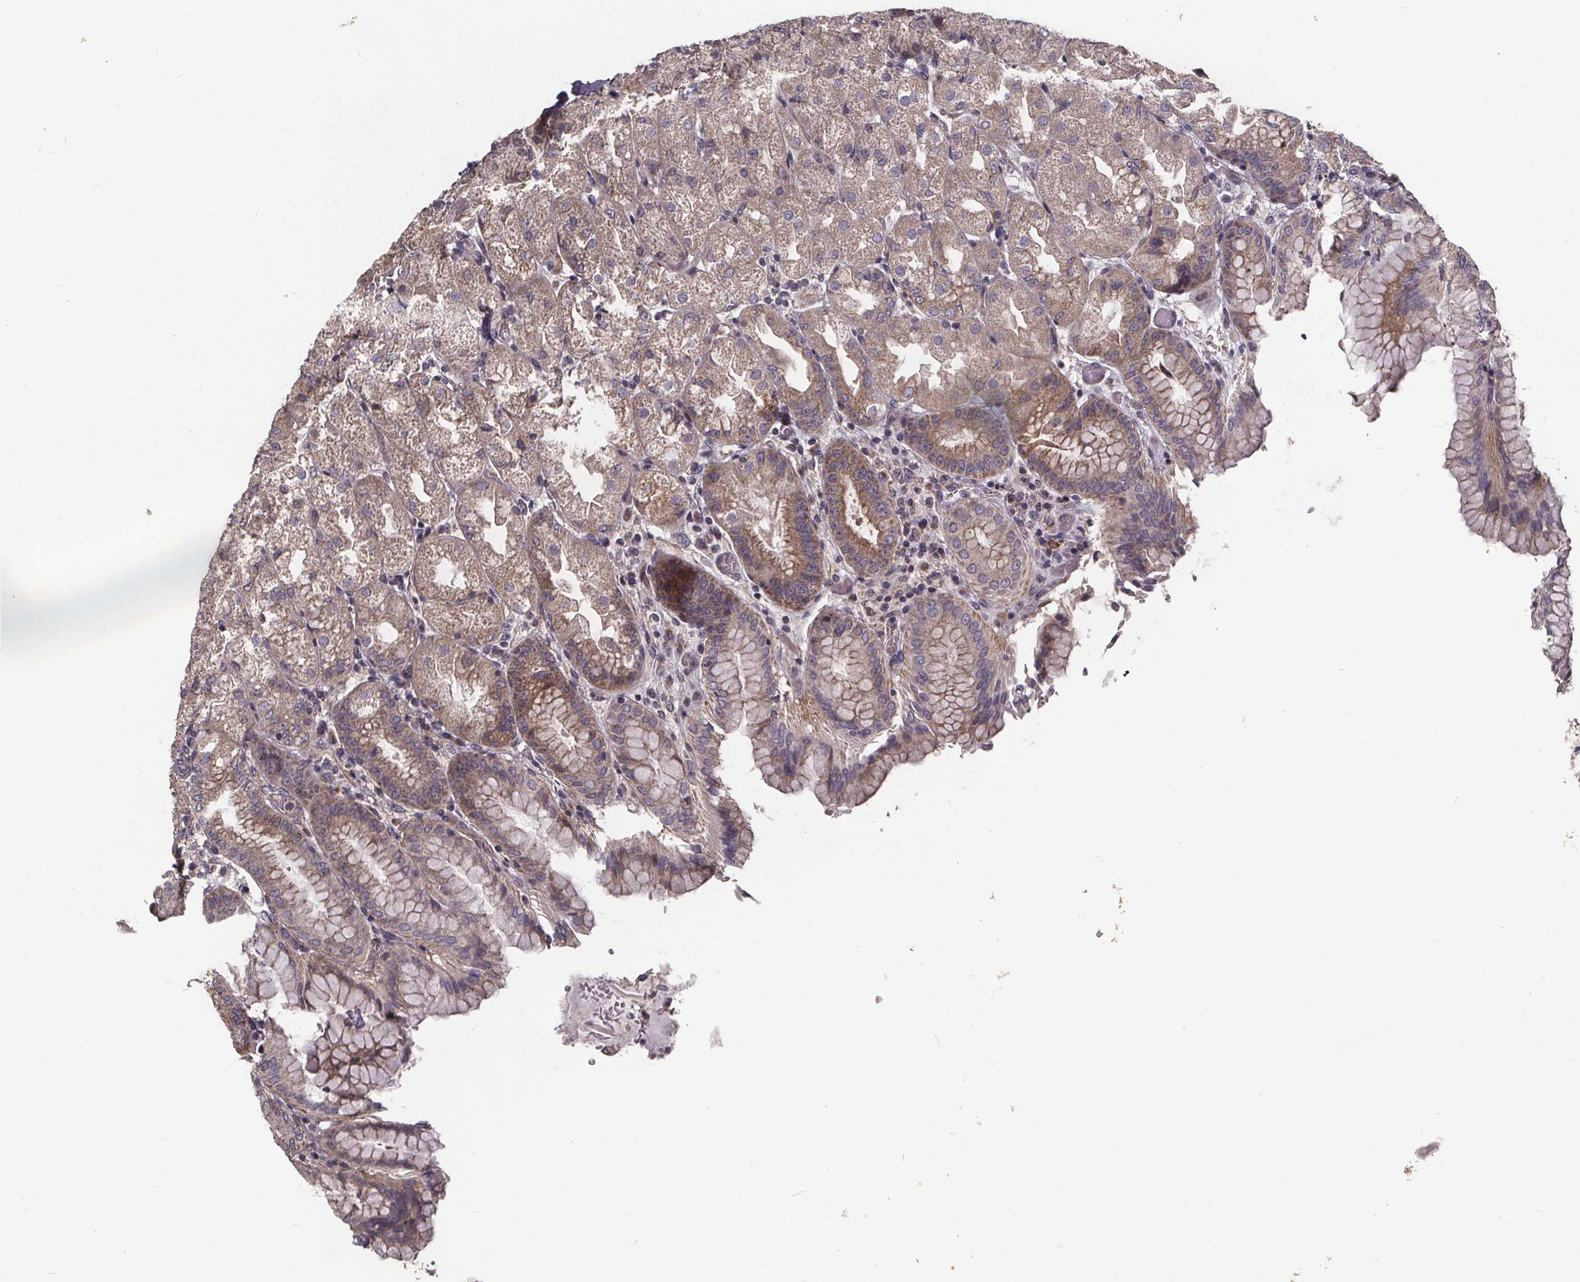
{"staining": {"intensity": "moderate", "quantity": "25%-75%", "location": "cytoplasmic/membranous"}, "tissue": "stomach", "cell_type": "Glandular cells", "image_type": "normal", "snomed": [{"axis": "morphology", "description": "Normal tissue, NOS"}, {"axis": "topography", "description": "Stomach, upper"}, {"axis": "topography", "description": "Stomach"}, {"axis": "topography", "description": "Stomach, lower"}], "caption": "DAB (3,3'-diaminobenzidine) immunohistochemical staining of unremarkable human stomach shows moderate cytoplasmic/membranous protein staining in approximately 25%-75% of glandular cells. The staining was performed using DAB, with brown indicating positive protein expression. Nuclei are stained blue with hematoxylin.", "gene": "YME1L1", "patient": {"sex": "male", "age": 62}}